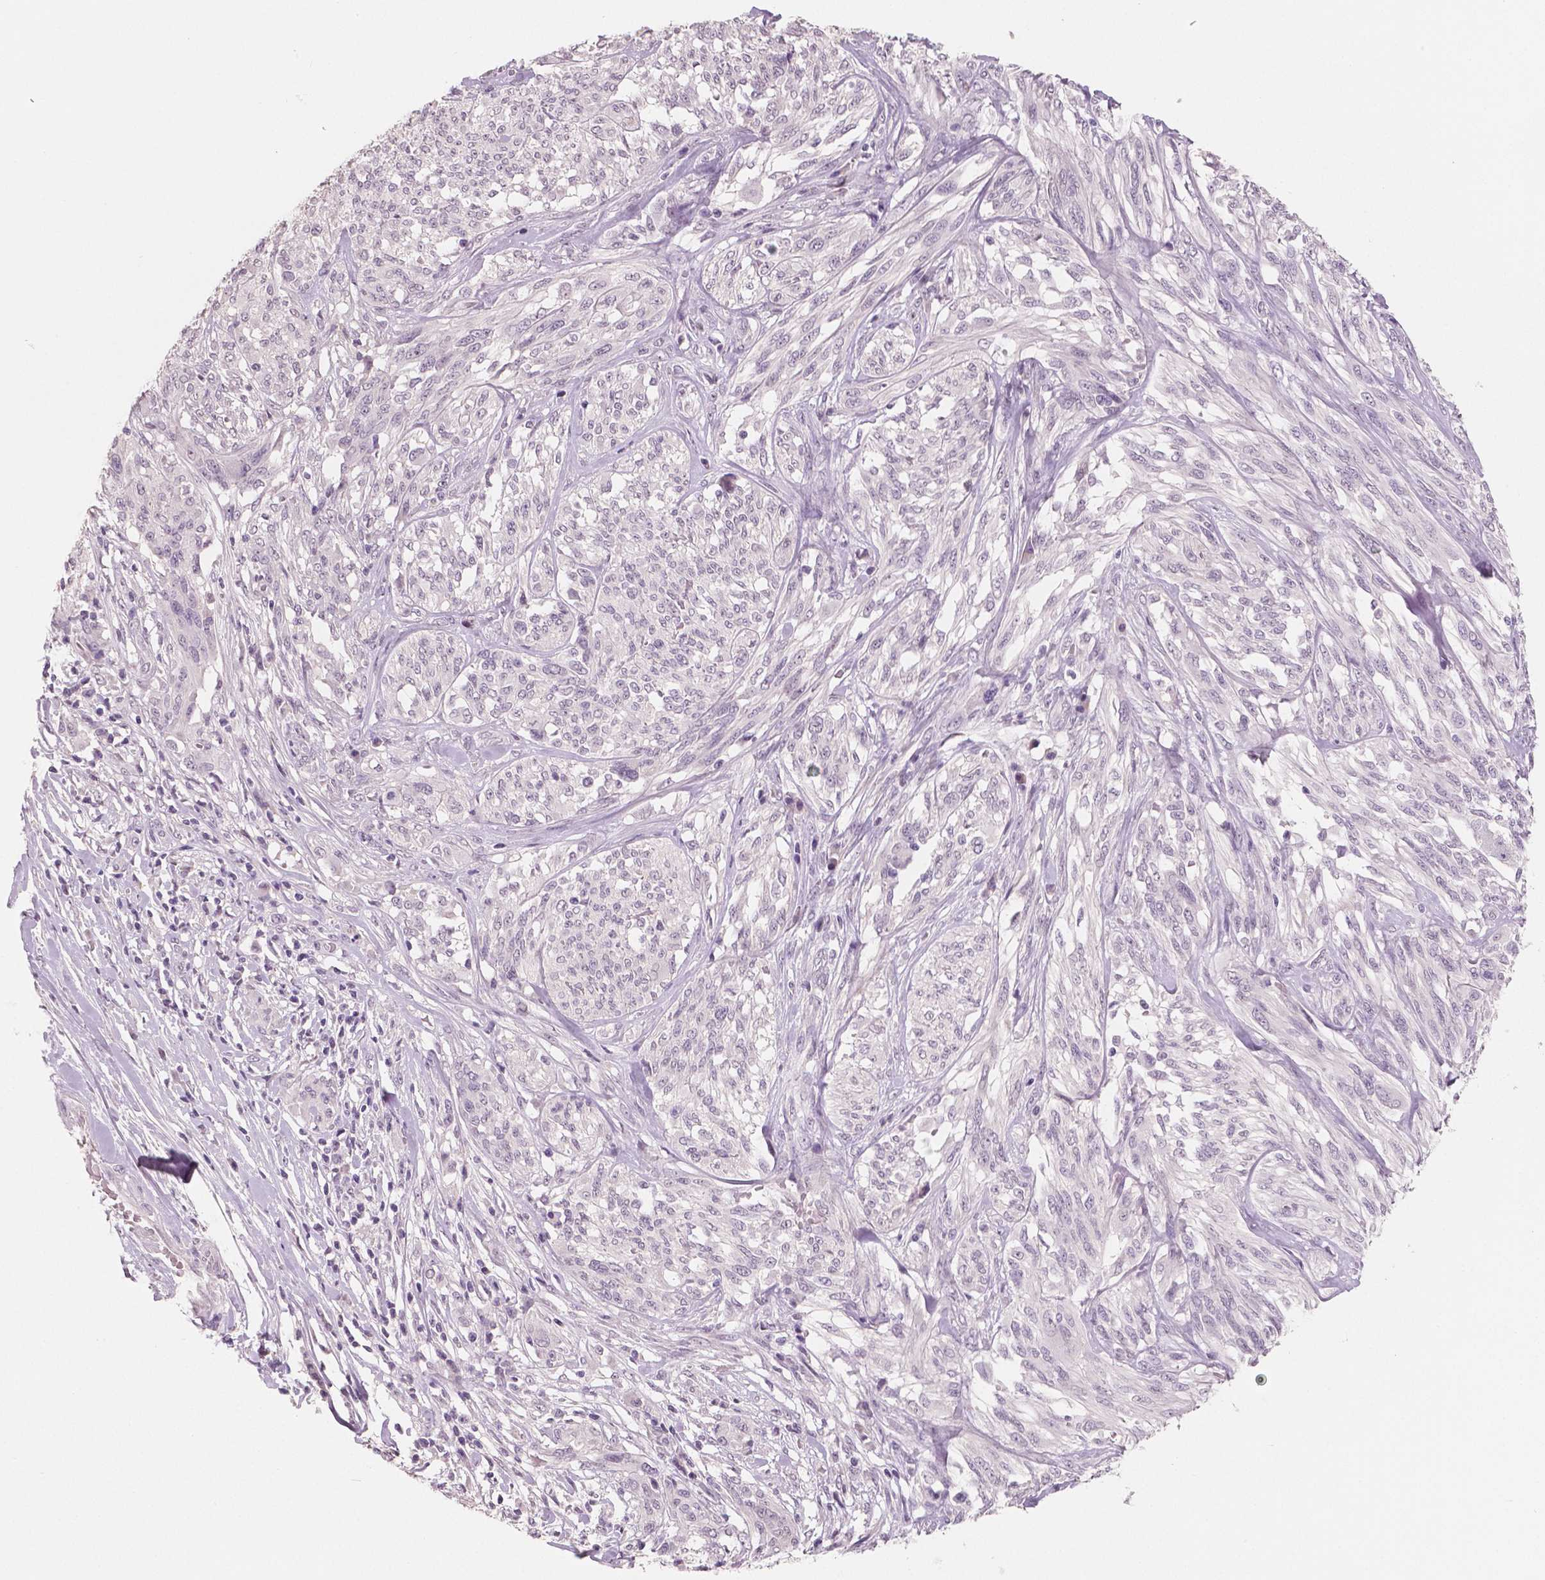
{"staining": {"intensity": "negative", "quantity": "none", "location": "none"}, "tissue": "melanoma", "cell_type": "Tumor cells", "image_type": "cancer", "snomed": [{"axis": "morphology", "description": "Malignant melanoma, NOS"}, {"axis": "topography", "description": "Skin"}], "caption": "An immunohistochemistry (IHC) image of malignant melanoma is shown. There is no staining in tumor cells of malignant melanoma.", "gene": "KIT", "patient": {"sex": "female", "age": 91}}